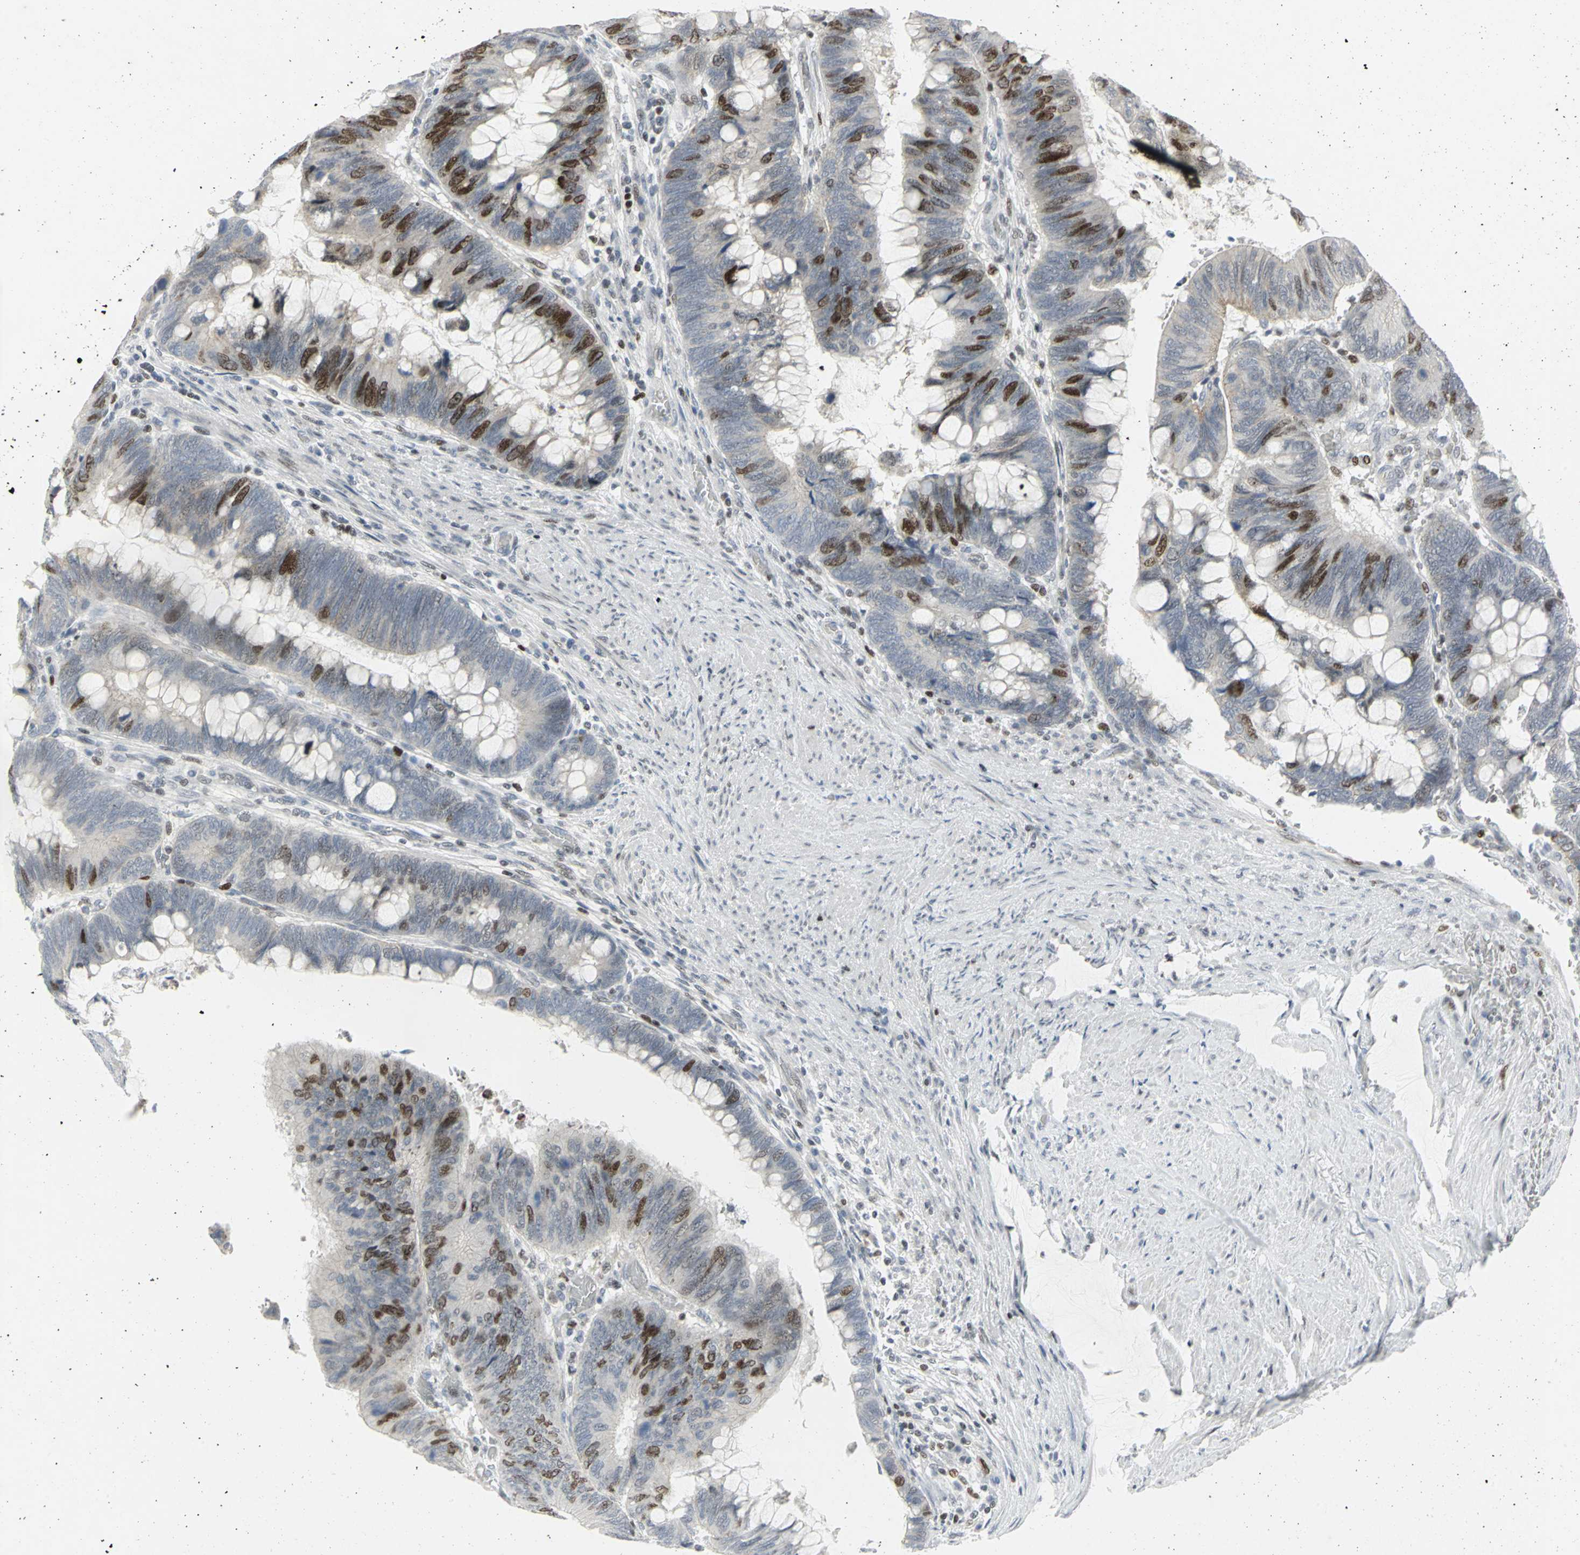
{"staining": {"intensity": "strong", "quantity": "25%-75%", "location": "nuclear"}, "tissue": "colorectal cancer", "cell_type": "Tumor cells", "image_type": "cancer", "snomed": [{"axis": "morphology", "description": "Normal tissue, NOS"}, {"axis": "morphology", "description": "Adenocarcinoma, NOS"}, {"axis": "topography", "description": "Rectum"}], "caption": "Brown immunohistochemical staining in human adenocarcinoma (colorectal) demonstrates strong nuclear positivity in about 25%-75% of tumor cells.", "gene": "RPA1", "patient": {"sex": "male", "age": 92}}